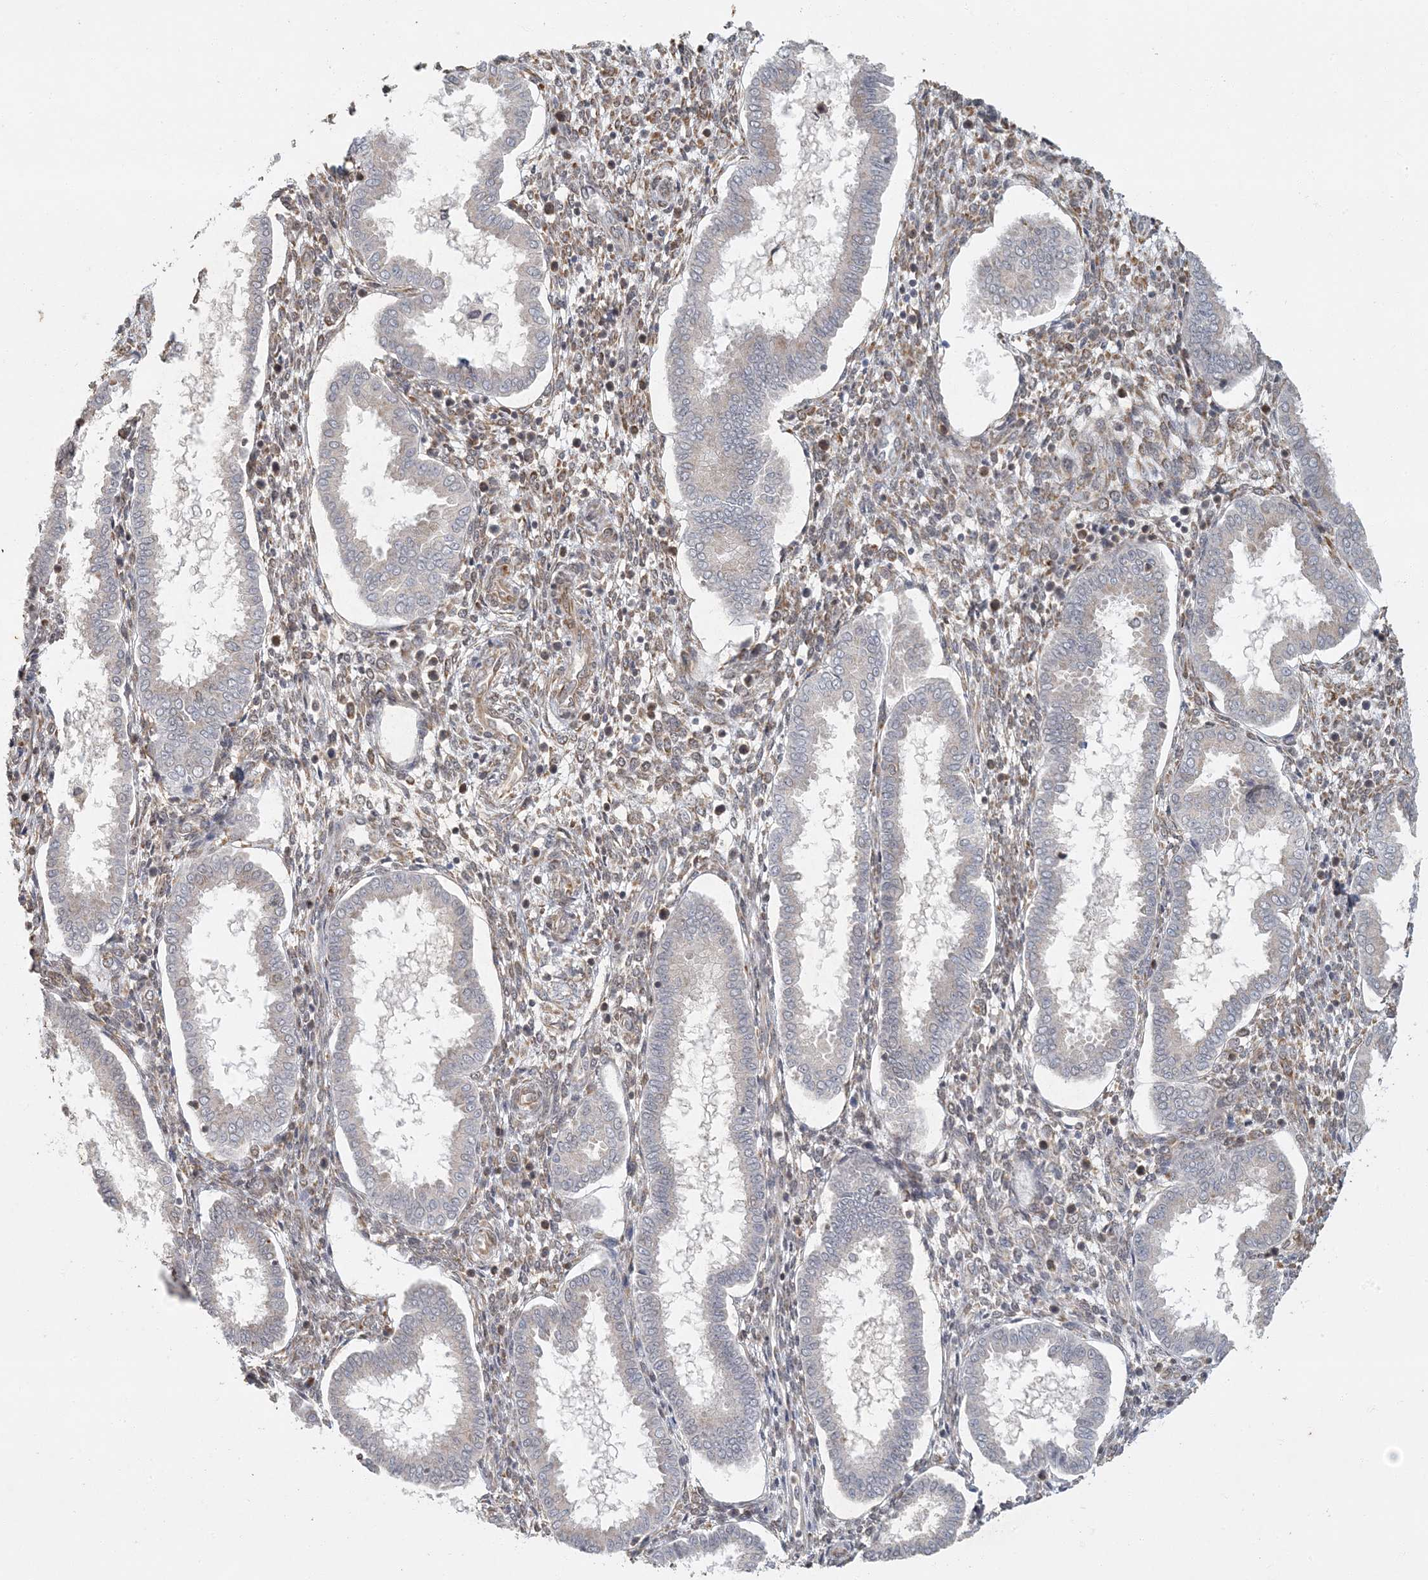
{"staining": {"intensity": "strong", "quantity": "25%-75%", "location": "cytoplasmic/membranous,nuclear"}, "tissue": "endometrium", "cell_type": "Cells in endometrial stroma", "image_type": "normal", "snomed": [{"axis": "morphology", "description": "Normal tissue, NOS"}, {"axis": "topography", "description": "Endometrium"}], "caption": "Endometrium stained with a protein marker demonstrates strong staining in cells in endometrial stroma.", "gene": "AK9", "patient": {"sex": "female", "age": 24}}